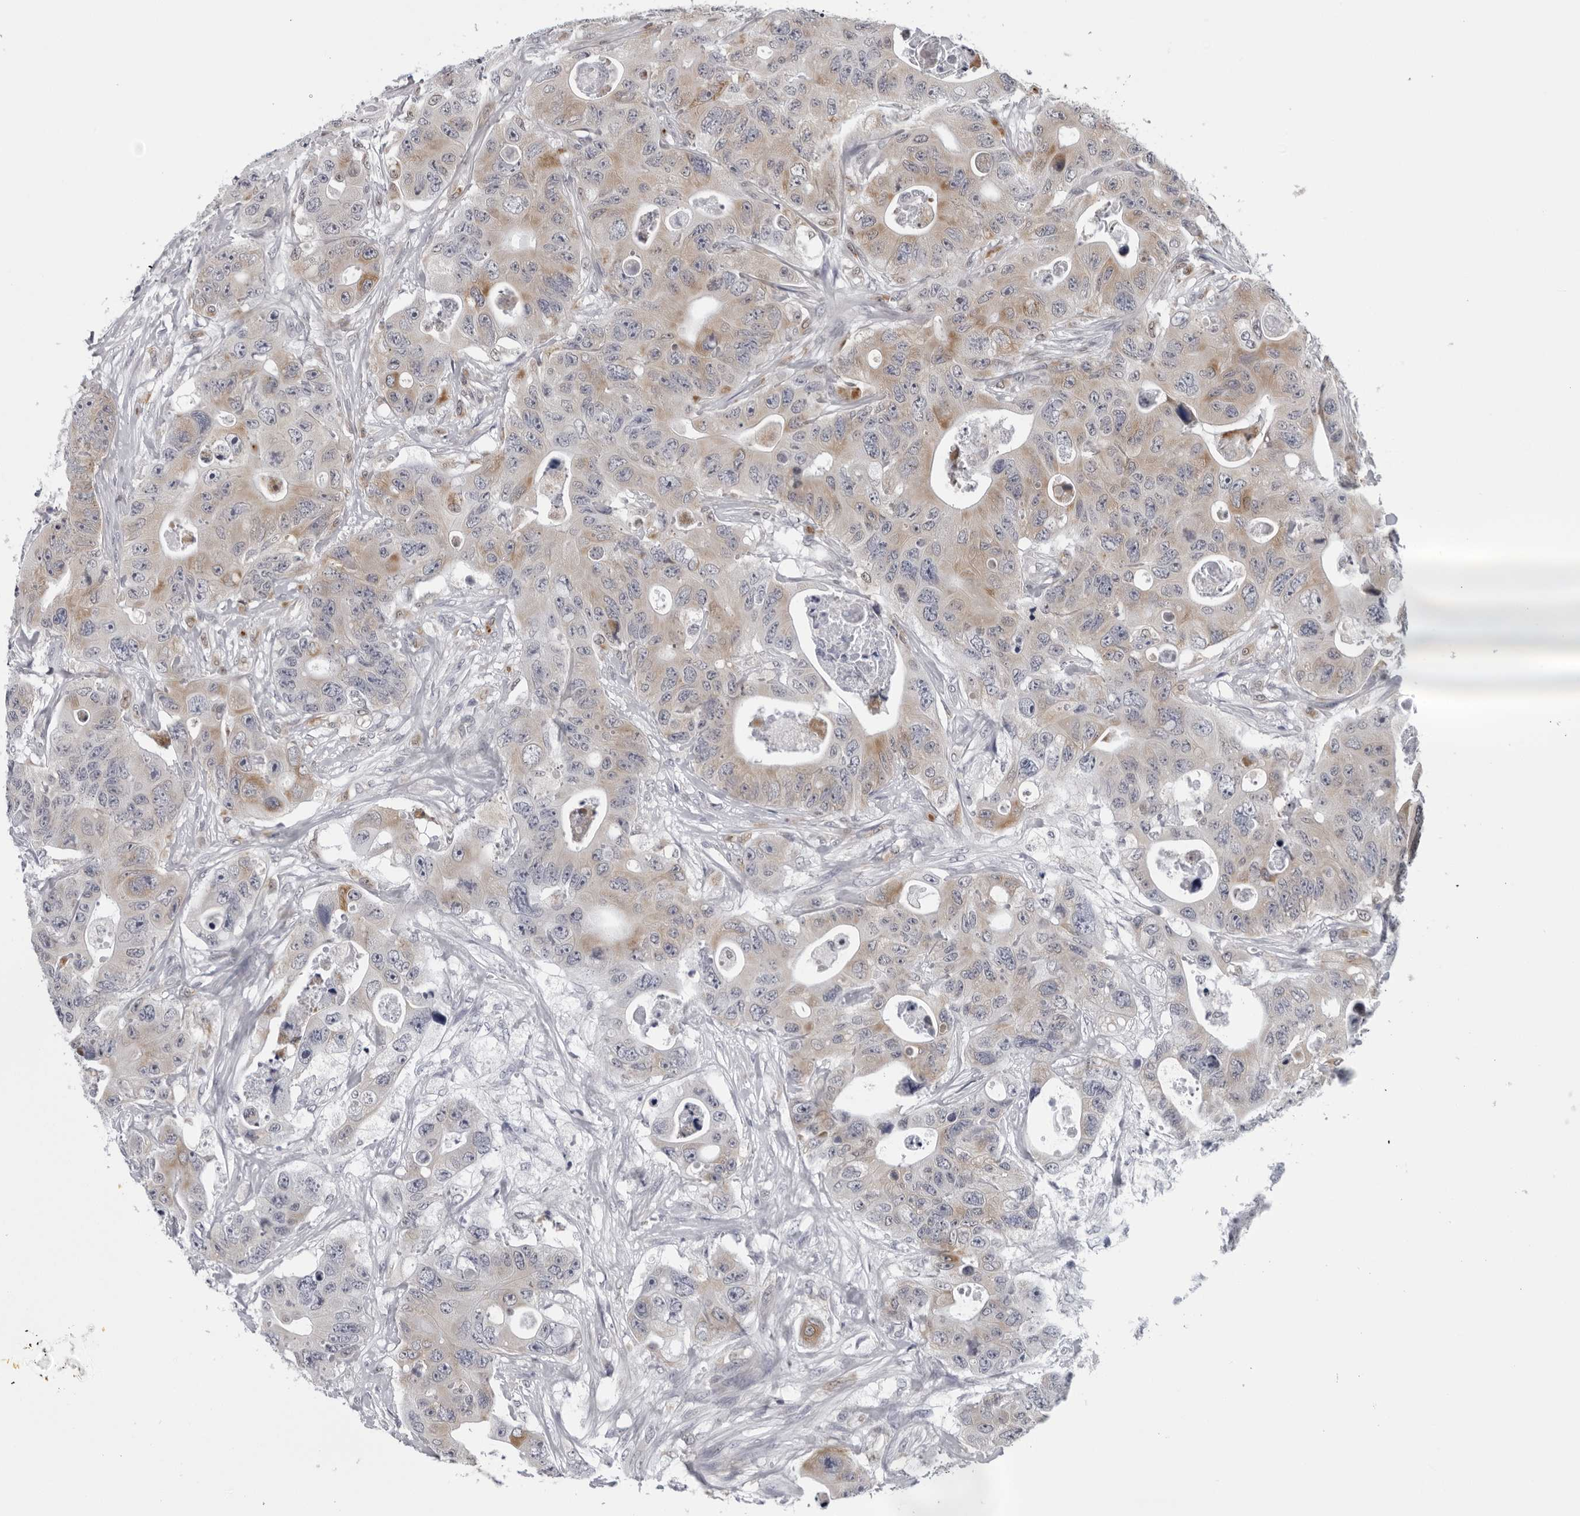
{"staining": {"intensity": "weak", "quantity": "25%-75%", "location": "cytoplasmic/membranous"}, "tissue": "colorectal cancer", "cell_type": "Tumor cells", "image_type": "cancer", "snomed": [{"axis": "morphology", "description": "Adenocarcinoma, NOS"}, {"axis": "topography", "description": "Colon"}], "caption": "Immunohistochemistry (IHC) image of human adenocarcinoma (colorectal) stained for a protein (brown), which exhibits low levels of weak cytoplasmic/membranous positivity in approximately 25%-75% of tumor cells.", "gene": "CPT2", "patient": {"sex": "female", "age": 46}}